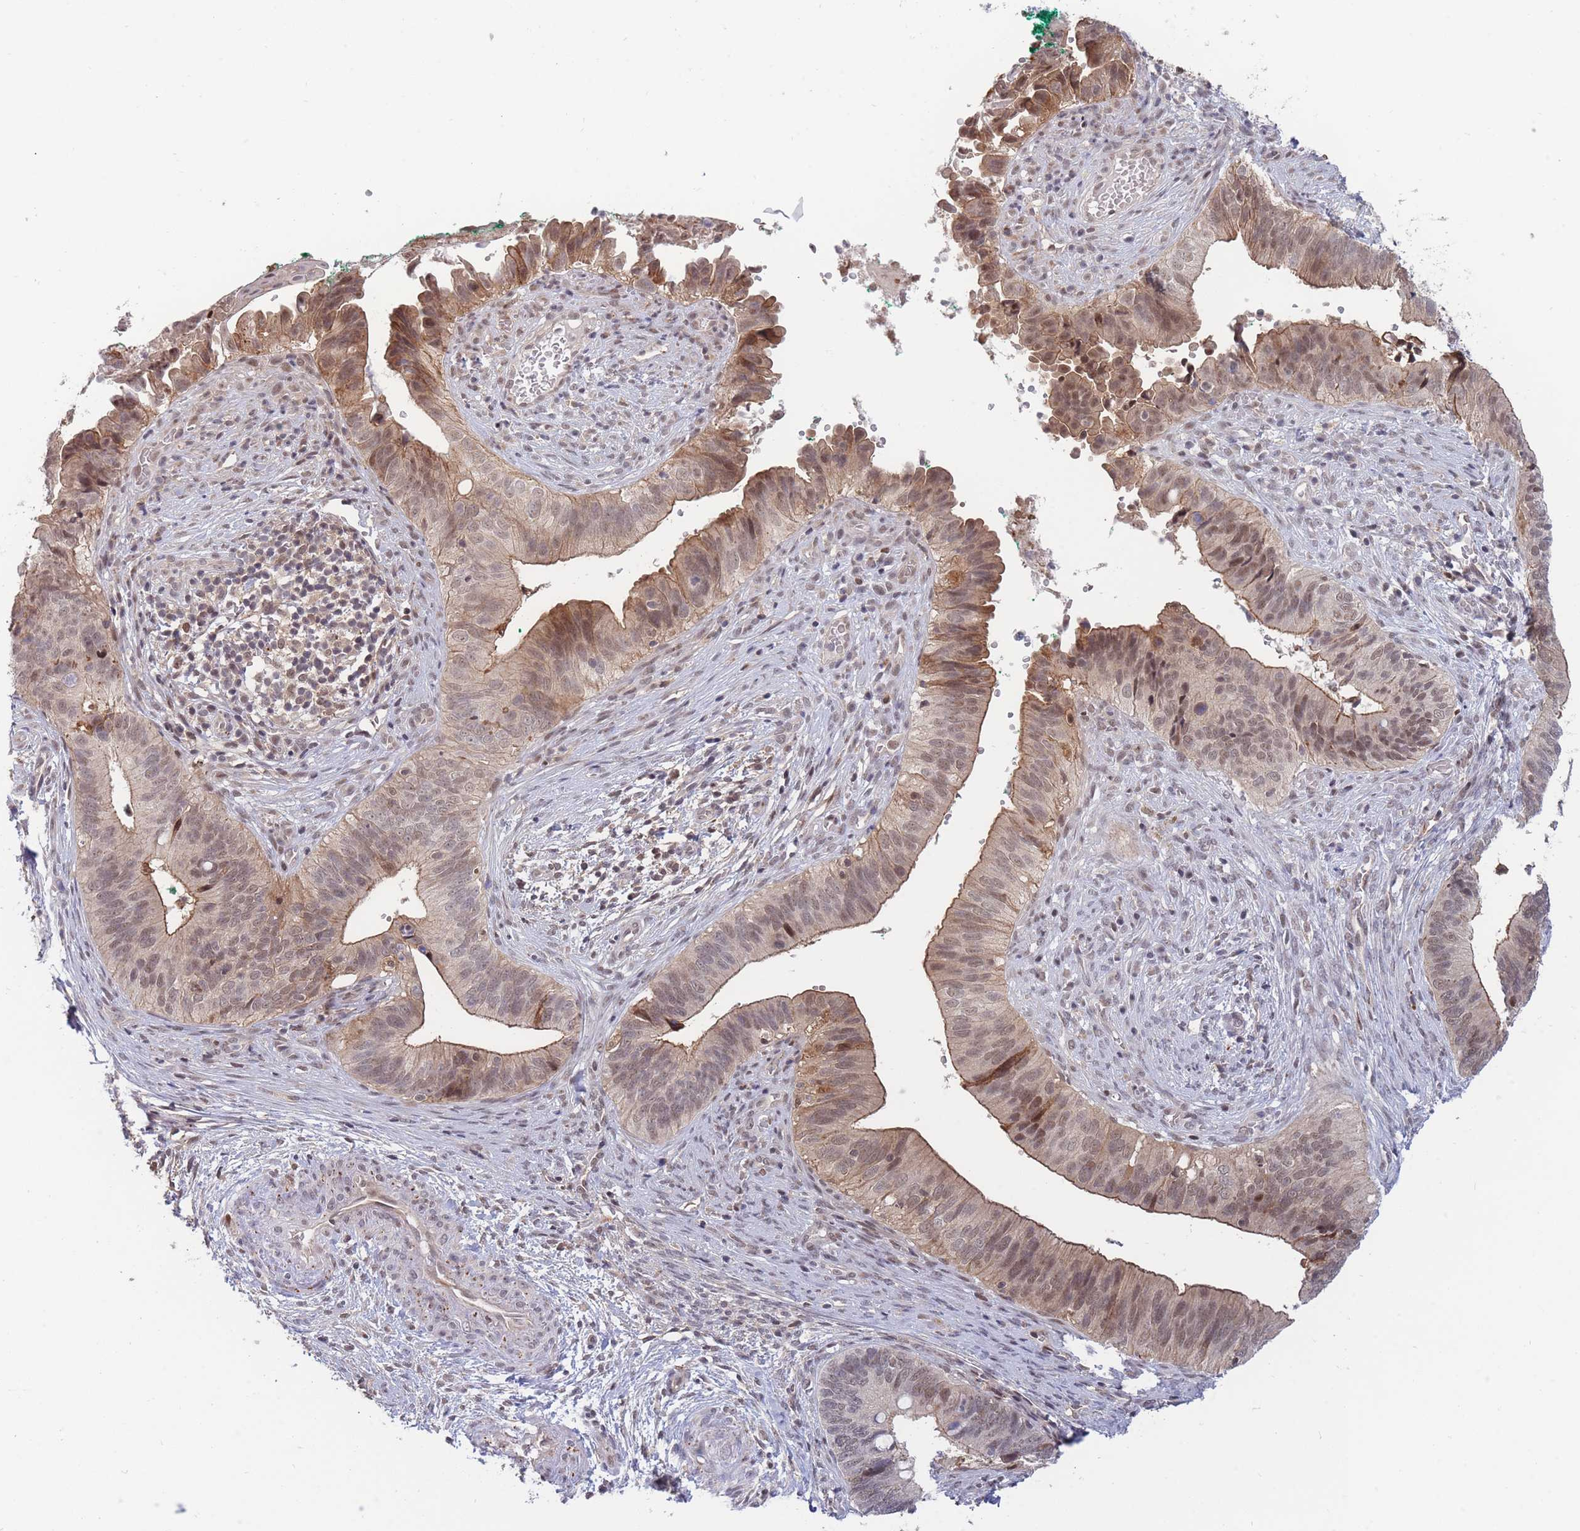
{"staining": {"intensity": "strong", "quantity": "25%-75%", "location": "cytoplasmic/membranous,nuclear"}, "tissue": "cervical cancer", "cell_type": "Tumor cells", "image_type": "cancer", "snomed": [{"axis": "morphology", "description": "Adenocarcinoma, NOS"}, {"axis": "topography", "description": "Cervix"}], "caption": "An image of cervical cancer stained for a protein reveals strong cytoplasmic/membranous and nuclear brown staining in tumor cells.", "gene": "BOD1L1", "patient": {"sex": "female", "age": 42}}